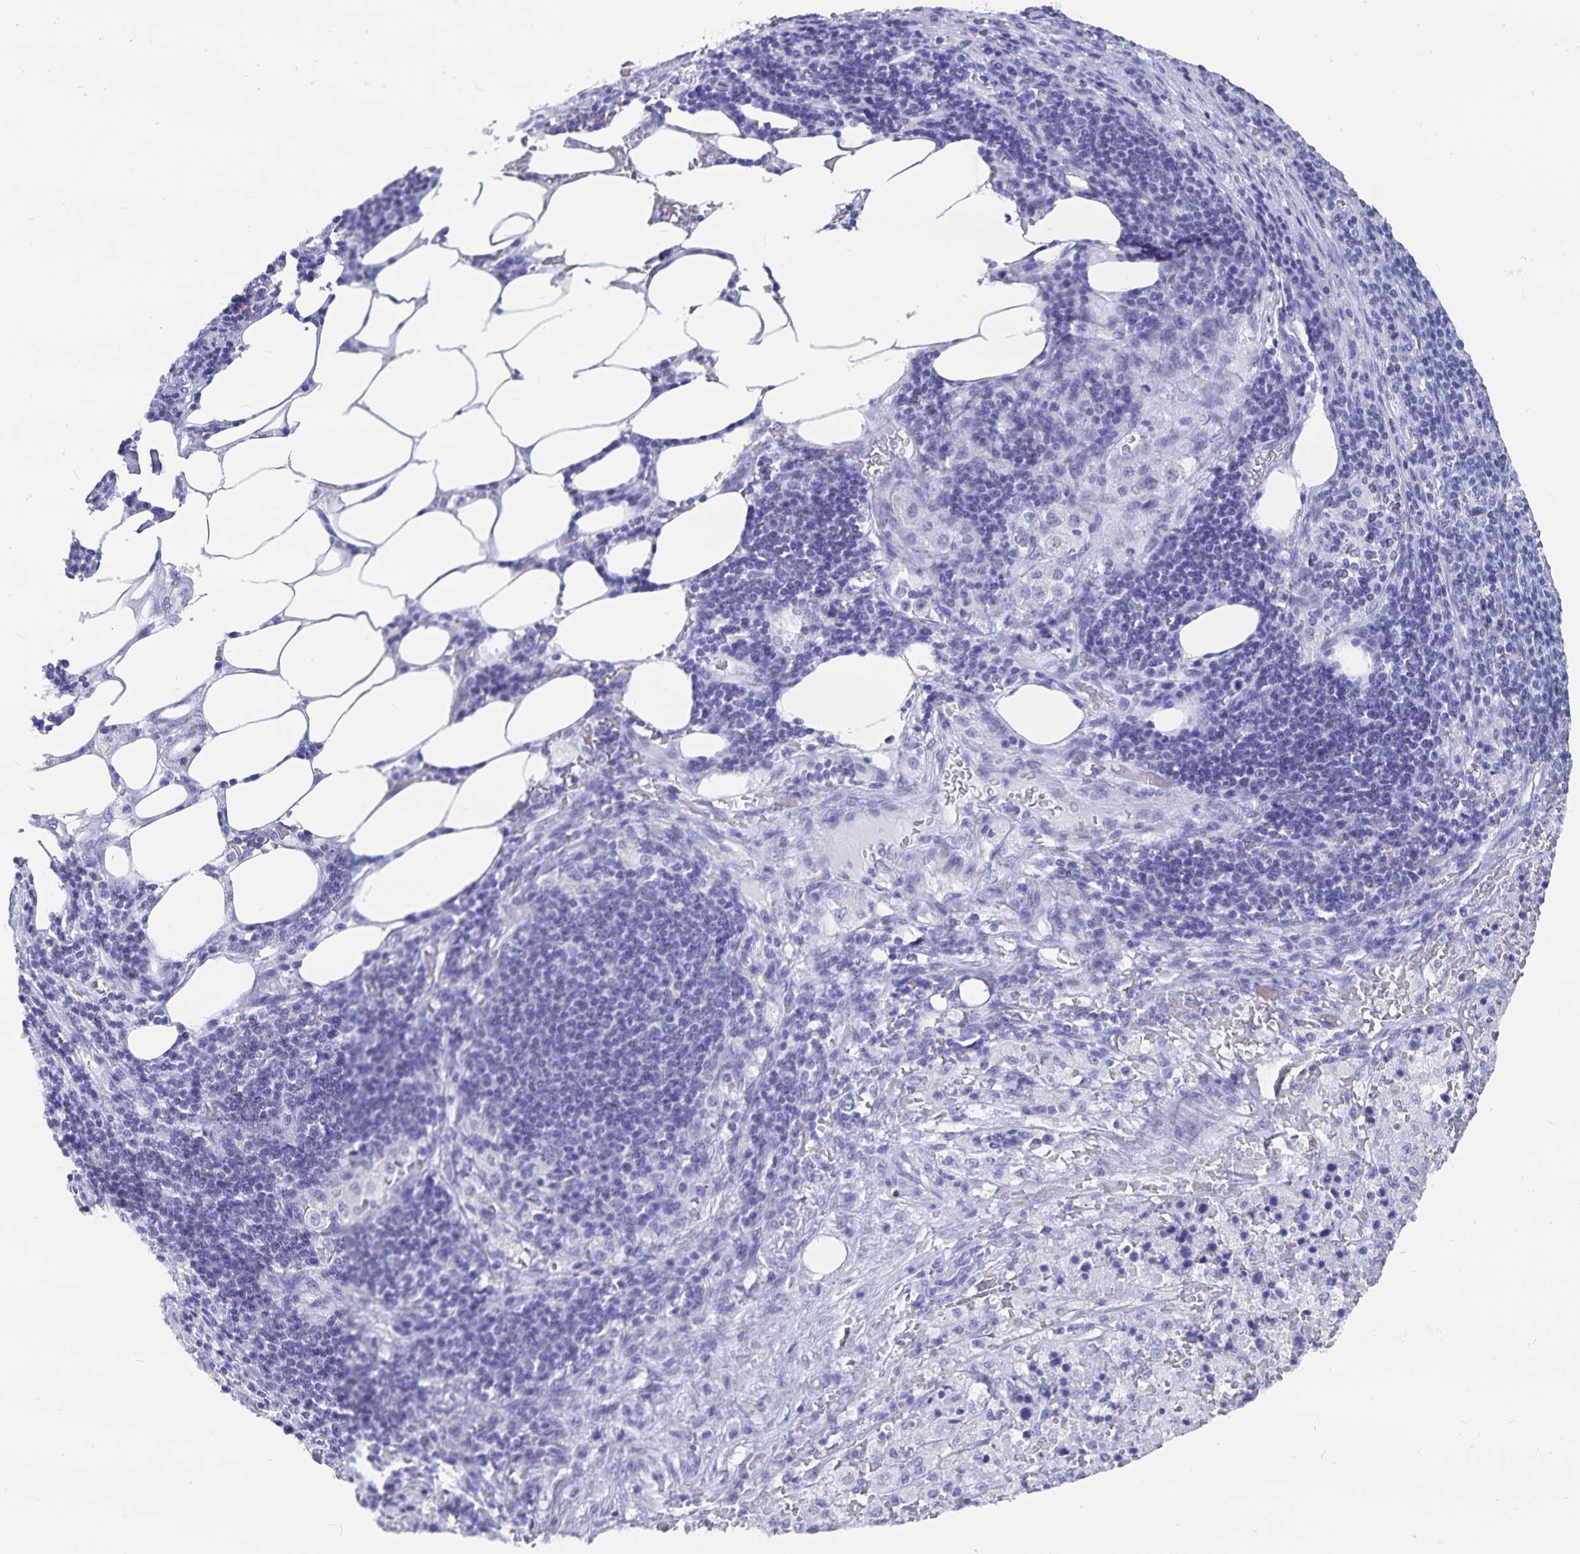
{"staining": {"intensity": "negative", "quantity": "none", "location": "none"}, "tissue": "pancreatic cancer", "cell_type": "Tumor cells", "image_type": "cancer", "snomed": [{"axis": "morphology", "description": "Adenocarcinoma, NOS"}, {"axis": "topography", "description": "Pancreas"}], "caption": "Image shows no significant protein positivity in tumor cells of pancreatic adenocarcinoma.", "gene": "ADH1A", "patient": {"sex": "female", "age": 61}}